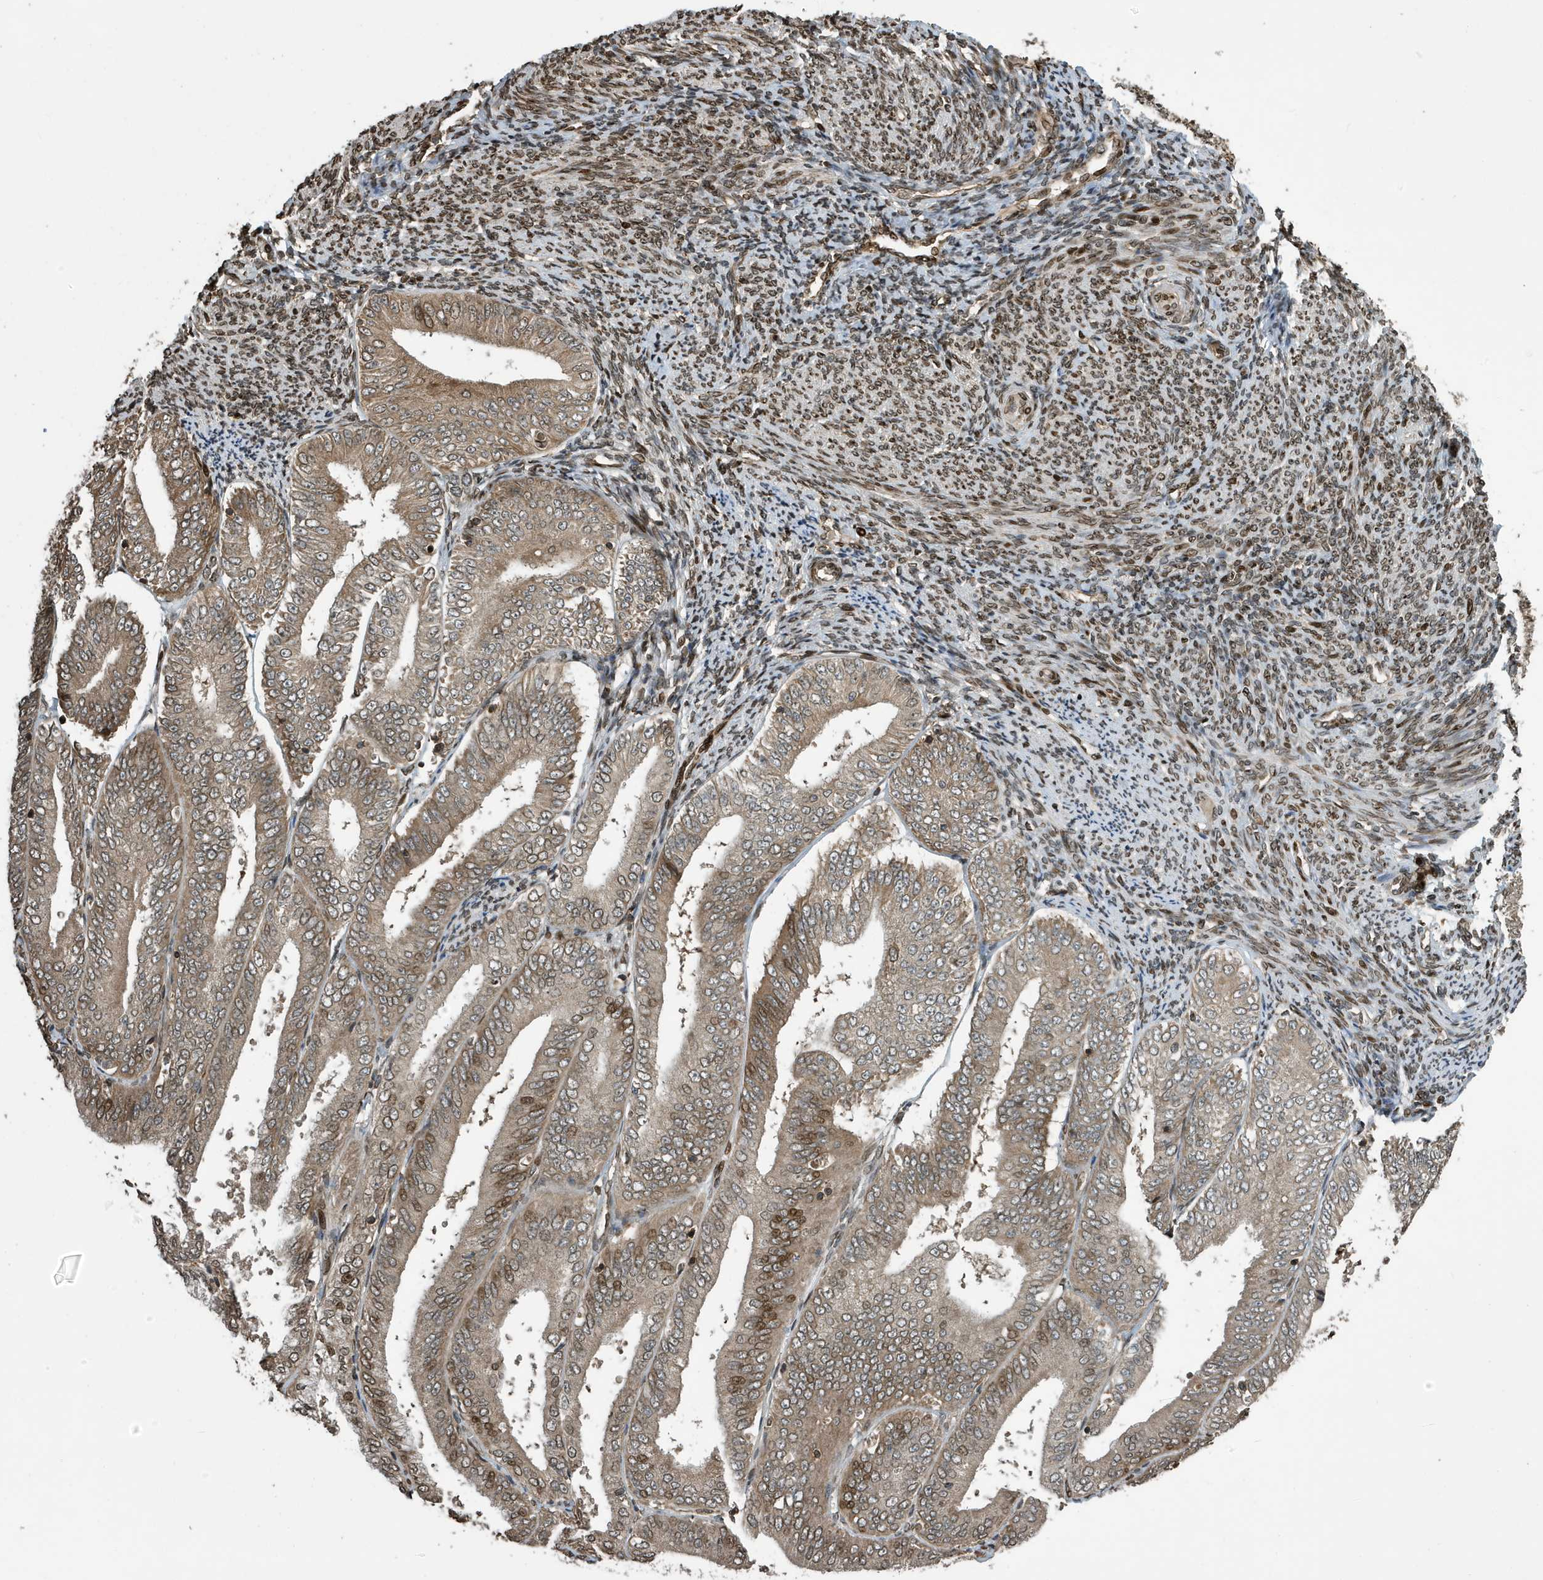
{"staining": {"intensity": "moderate", "quantity": "25%-75%", "location": "cytoplasmic/membranous,nuclear"}, "tissue": "endometrial cancer", "cell_type": "Tumor cells", "image_type": "cancer", "snomed": [{"axis": "morphology", "description": "Adenocarcinoma, NOS"}, {"axis": "topography", "description": "Endometrium"}], "caption": "Endometrial cancer (adenocarcinoma) stained with a brown dye demonstrates moderate cytoplasmic/membranous and nuclear positive staining in approximately 25%-75% of tumor cells.", "gene": "DUSP18", "patient": {"sex": "female", "age": 63}}